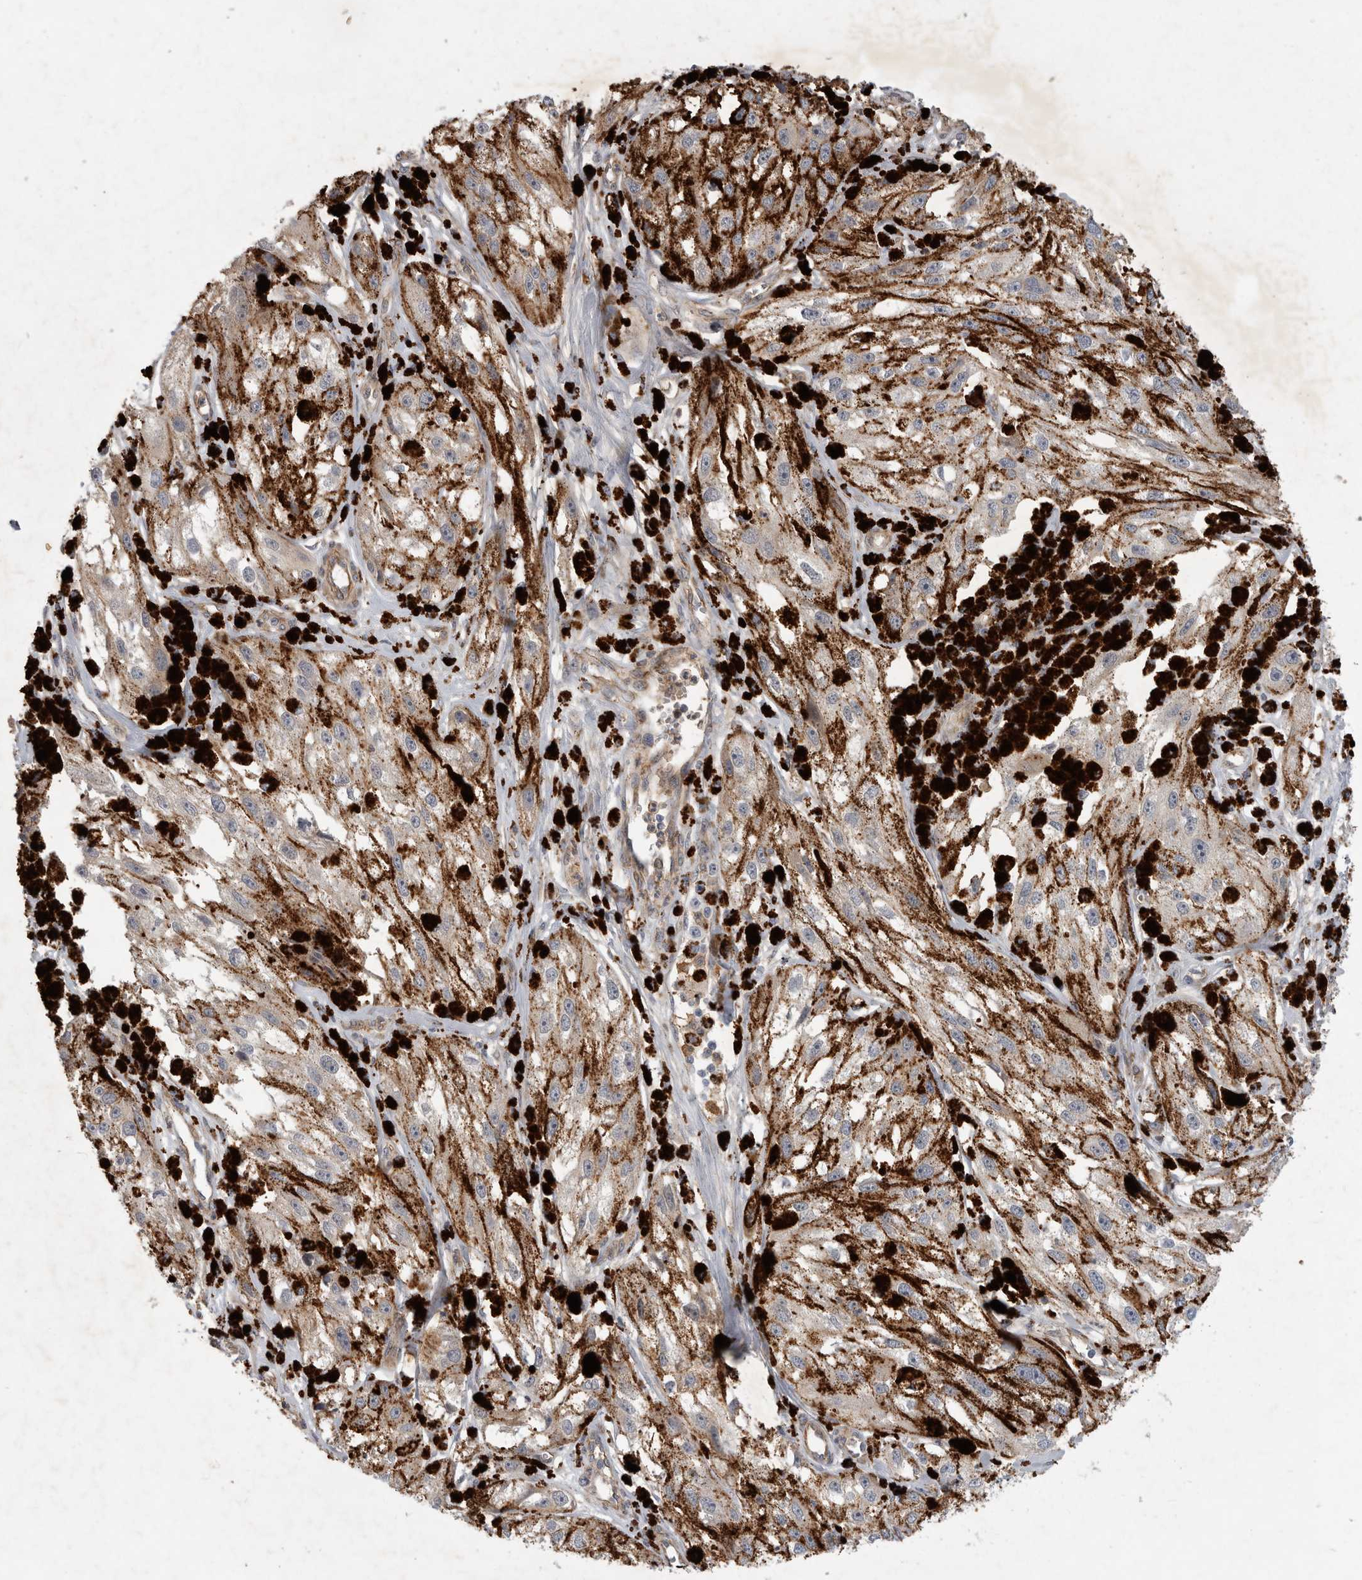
{"staining": {"intensity": "weak", "quantity": ">75%", "location": "cytoplasmic/membranous"}, "tissue": "melanoma", "cell_type": "Tumor cells", "image_type": "cancer", "snomed": [{"axis": "morphology", "description": "Malignant melanoma, NOS"}, {"axis": "topography", "description": "Skin"}], "caption": "Malignant melanoma stained with DAB (3,3'-diaminobenzidine) IHC shows low levels of weak cytoplasmic/membranous expression in approximately >75% of tumor cells.", "gene": "ANKFY1", "patient": {"sex": "male", "age": 88}}